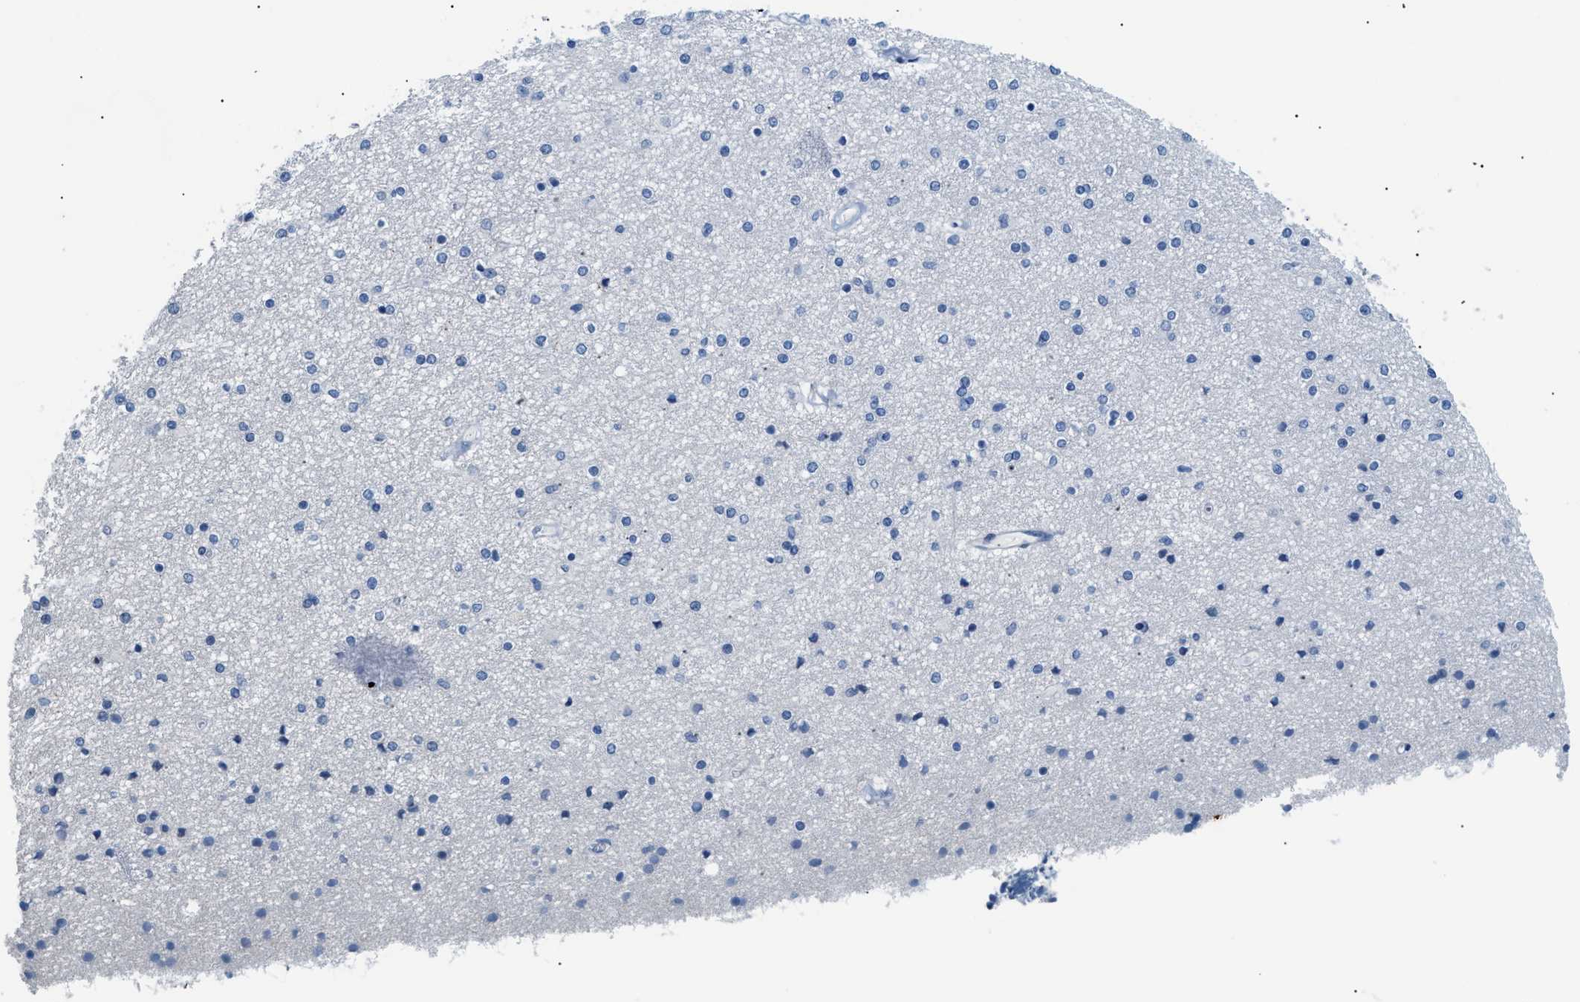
{"staining": {"intensity": "negative", "quantity": "none", "location": "none"}, "tissue": "caudate", "cell_type": "Glial cells", "image_type": "normal", "snomed": [{"axis": "morphology", "description": "Normal tissue, NOS"}, {"axis": "topography", "description": "Lateral ventricle wall"}], "caption": "A high-resolution micrograph shows IHC staining of normal caudate, which exhibits no significant staining in glial cells. The staining is performed using DAB brown chromogen with nuclei counter-stained in using hematoxylin.", "gene": "FDCSP", "patient": {"sex": "female", "age": 54}}